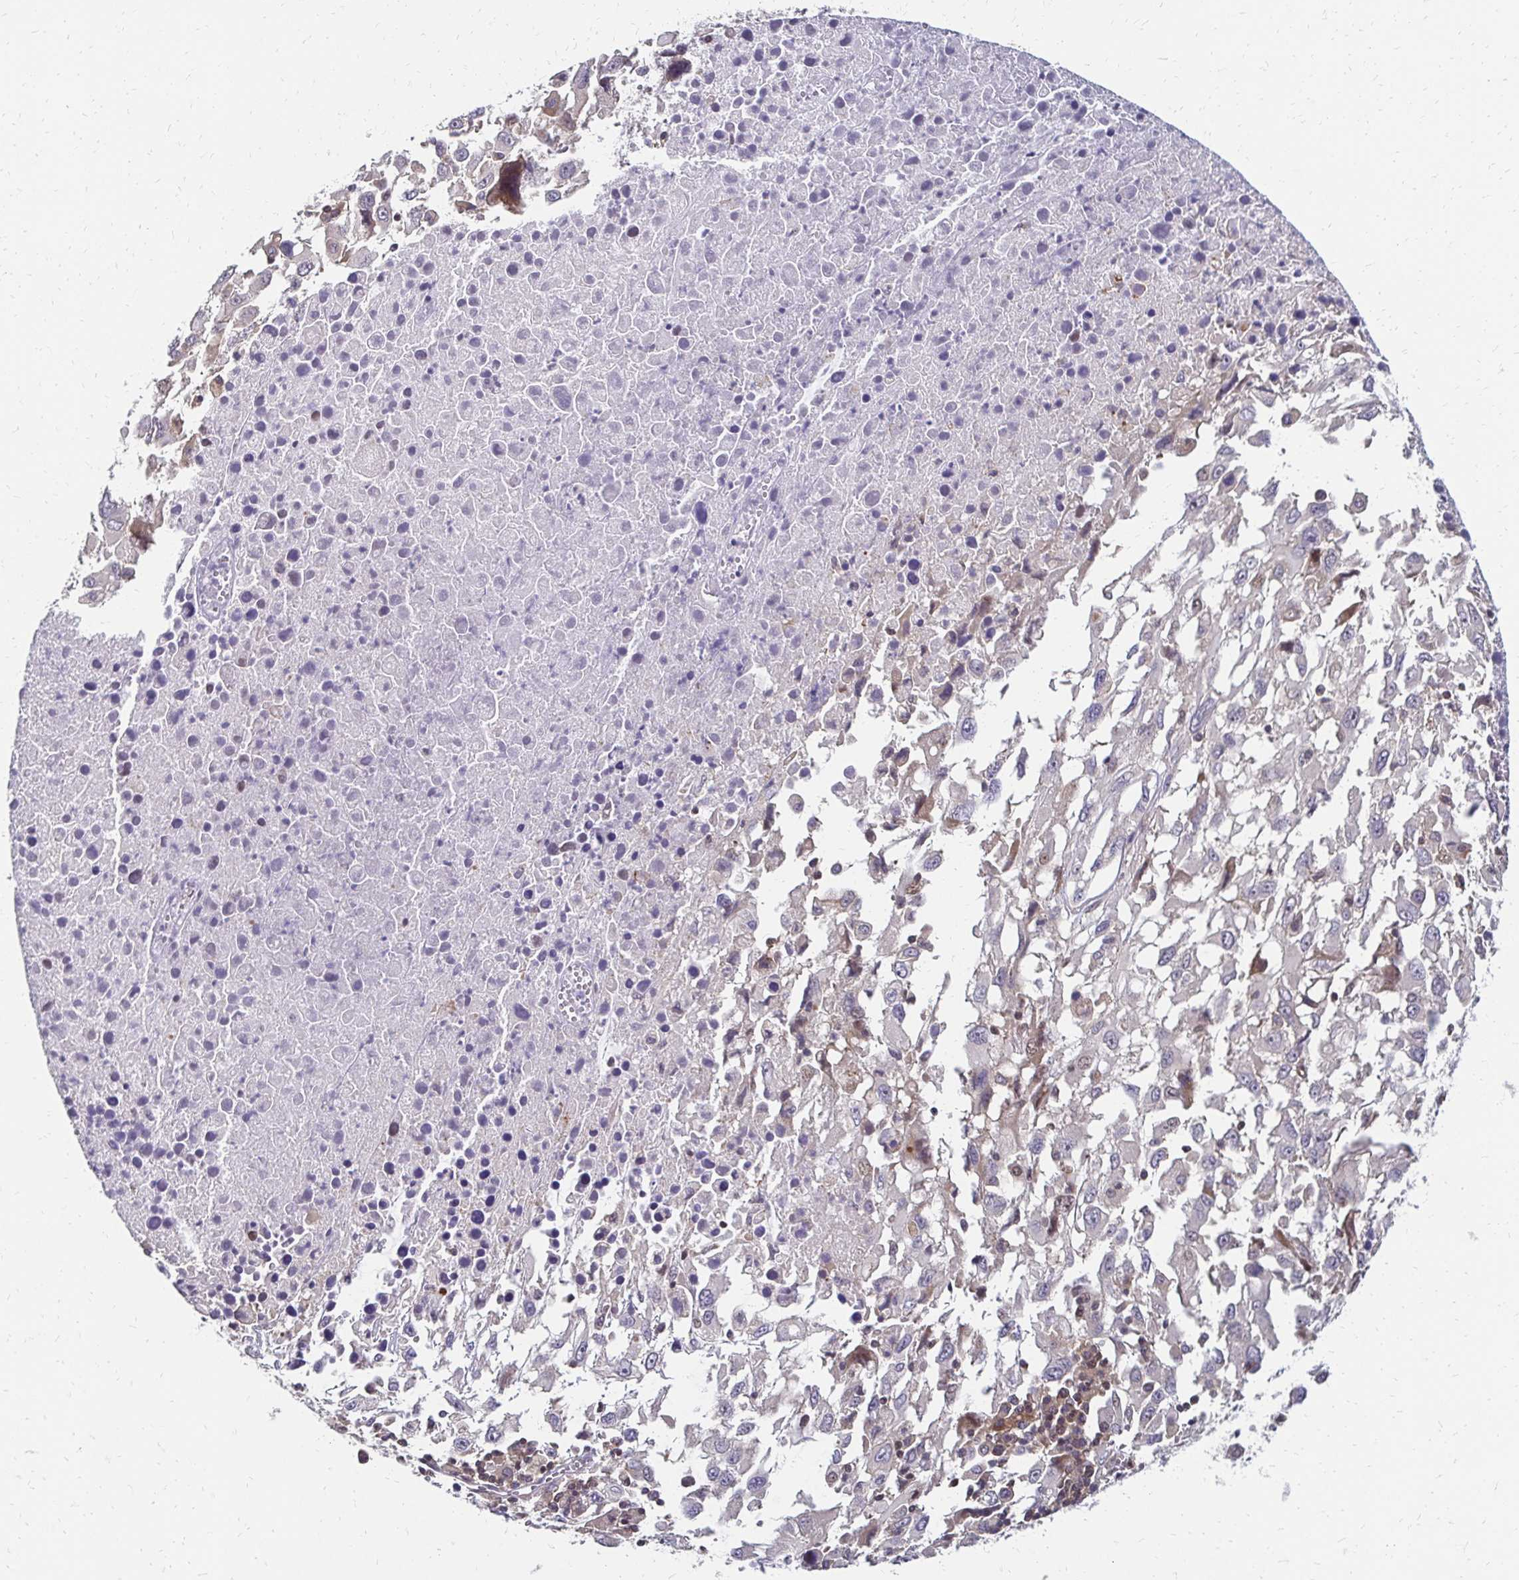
{"staining": {"intensity": "negative", "quantity": "none", "location": "none"}, "tissue": "melanoma", "cell_type": "Tumor cells", "image_type": "cancer", "snomed": [{"axis": "morphology", "description": "Malignant melanoma, Metastatic site"}, {"axis": "topography", "description": "Soft tissue"}], "caption": "Immunohistochemistry (IHC) of malignant melanoma (metastatic site) exhibits no positivity in tumor cells.", "gene": "CBX7", "patient": {"sex": "male", "age": 50}}